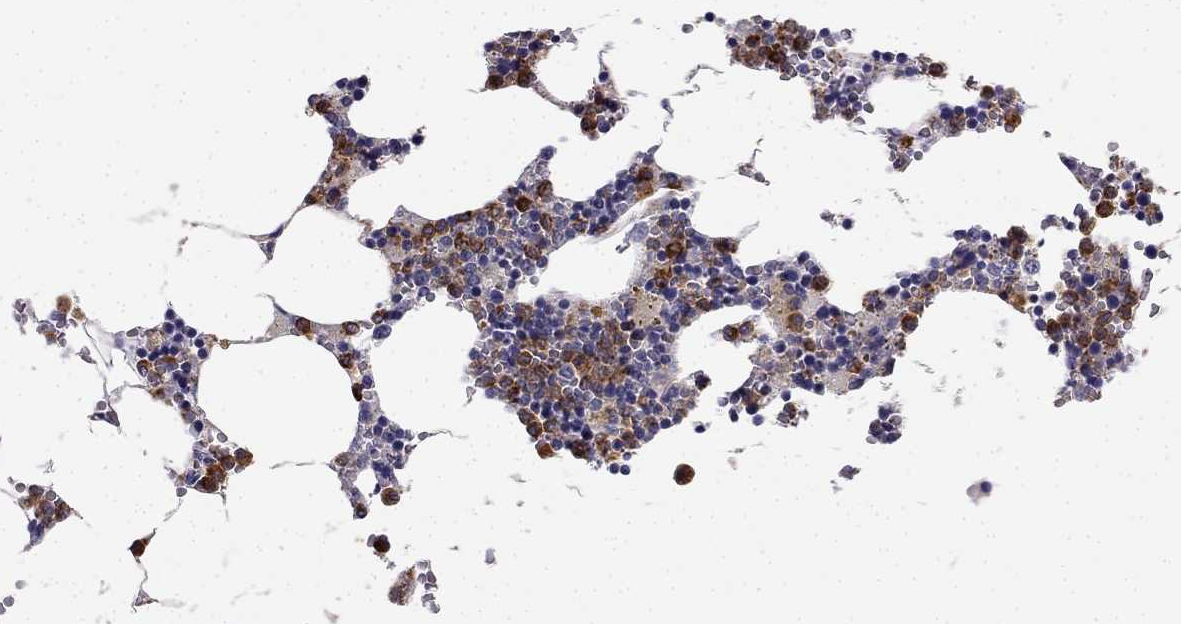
{"staining": {"intensity": "strong", "quantity": "25%-75%", "location": "cytoplasmic/membranous"}, "tissue": "bone marrow", "cell_type": "Hematopoietic cells", "image_type": "normal", "snomed": [{"axis": "morphology", "description": "Normal tissue, NOS"}, {"axis": "topography", "description": "Bone marrow"}], "caption": "Immunohistochemistry (IHC) (DAB) staining of benign bone marrow reveals strong cytoplasmic/membranous protein positivity in approximately 25%-75% of hematopoietic cells.", "gene": "C16orf89", "patient": {"sex": "female", "age": 64}}